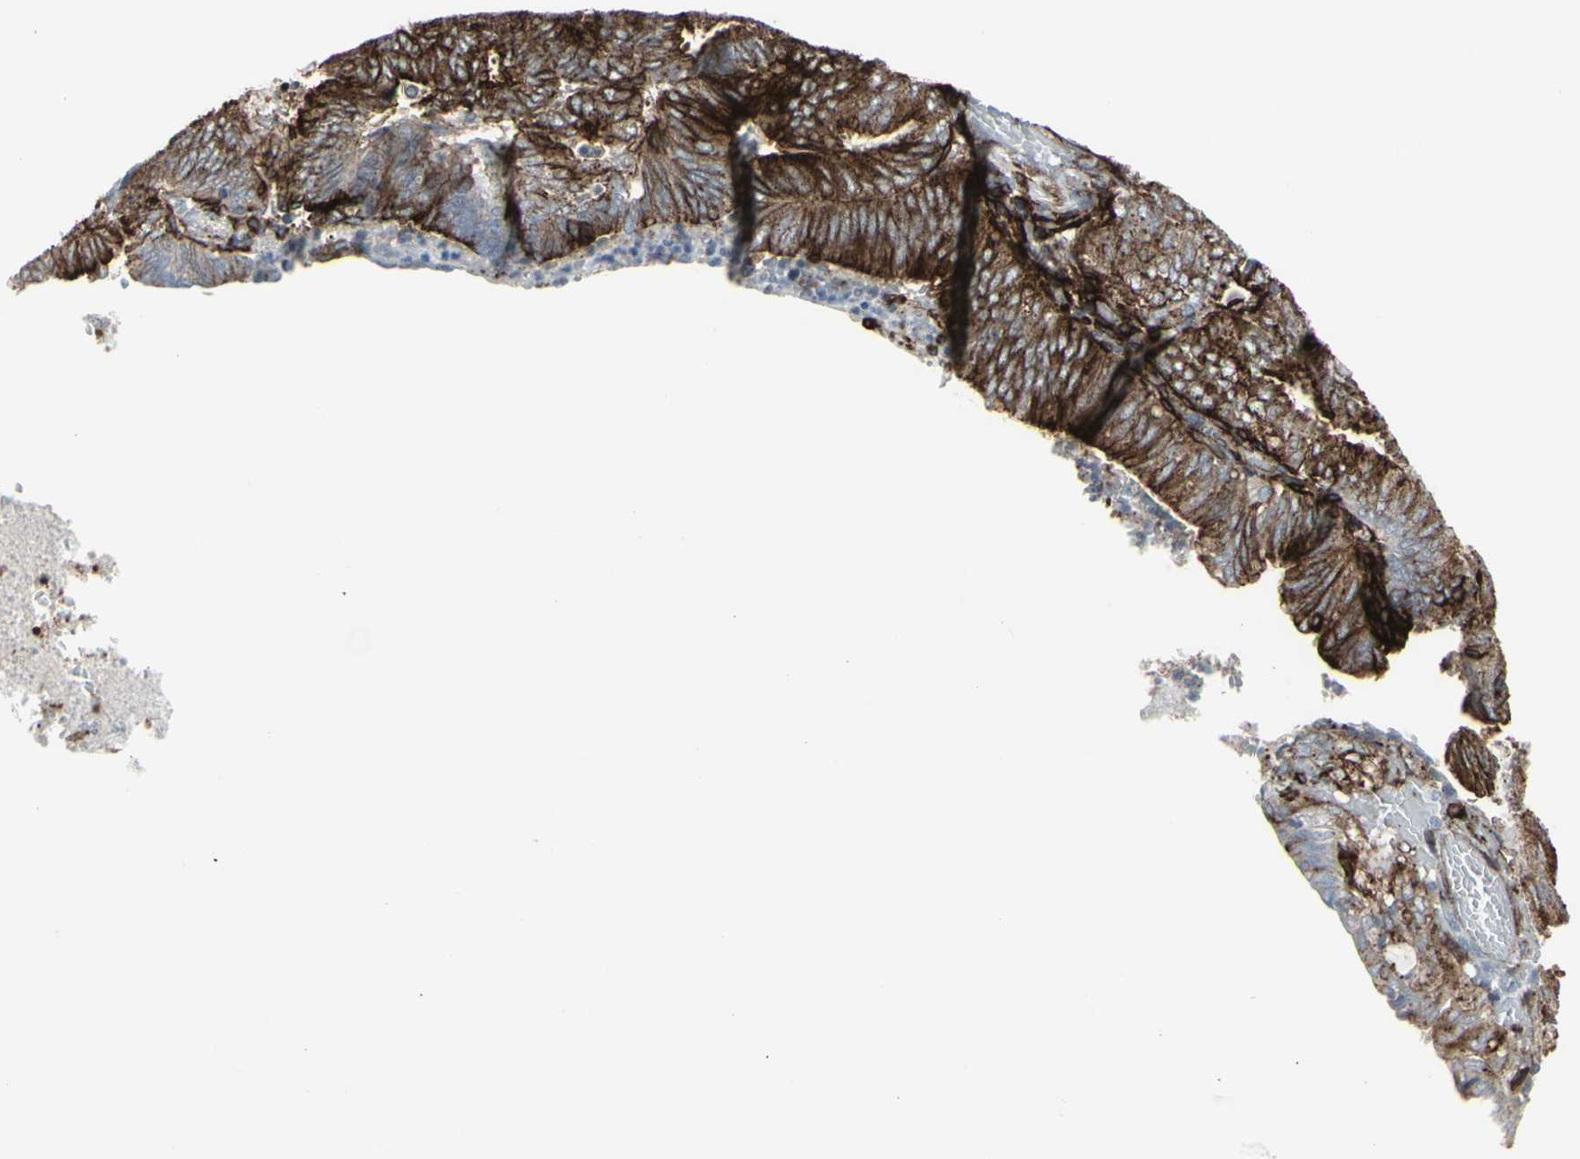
{"staining": {"intensity": "strong", "quantity": ">75%", "location": "cytoplasmic/membranous"}, "tissue": "endometrial cancer", "cell_type": "Tumor cells", "image_type": "cancer", "snomed": [{"axis": "morphology", "description": "Adenocarcinoma, NOS"}, {"axis": "topography", "description": "Uterus"}], "caption": "Endometrial cancer was stained to show a protein in brown. There is high levels of strong cytoplasmic/membranous staining in approximately >75% of tumor cells.", "gene": "GJA1", "patient": {"sex": "female", "age": 60}}